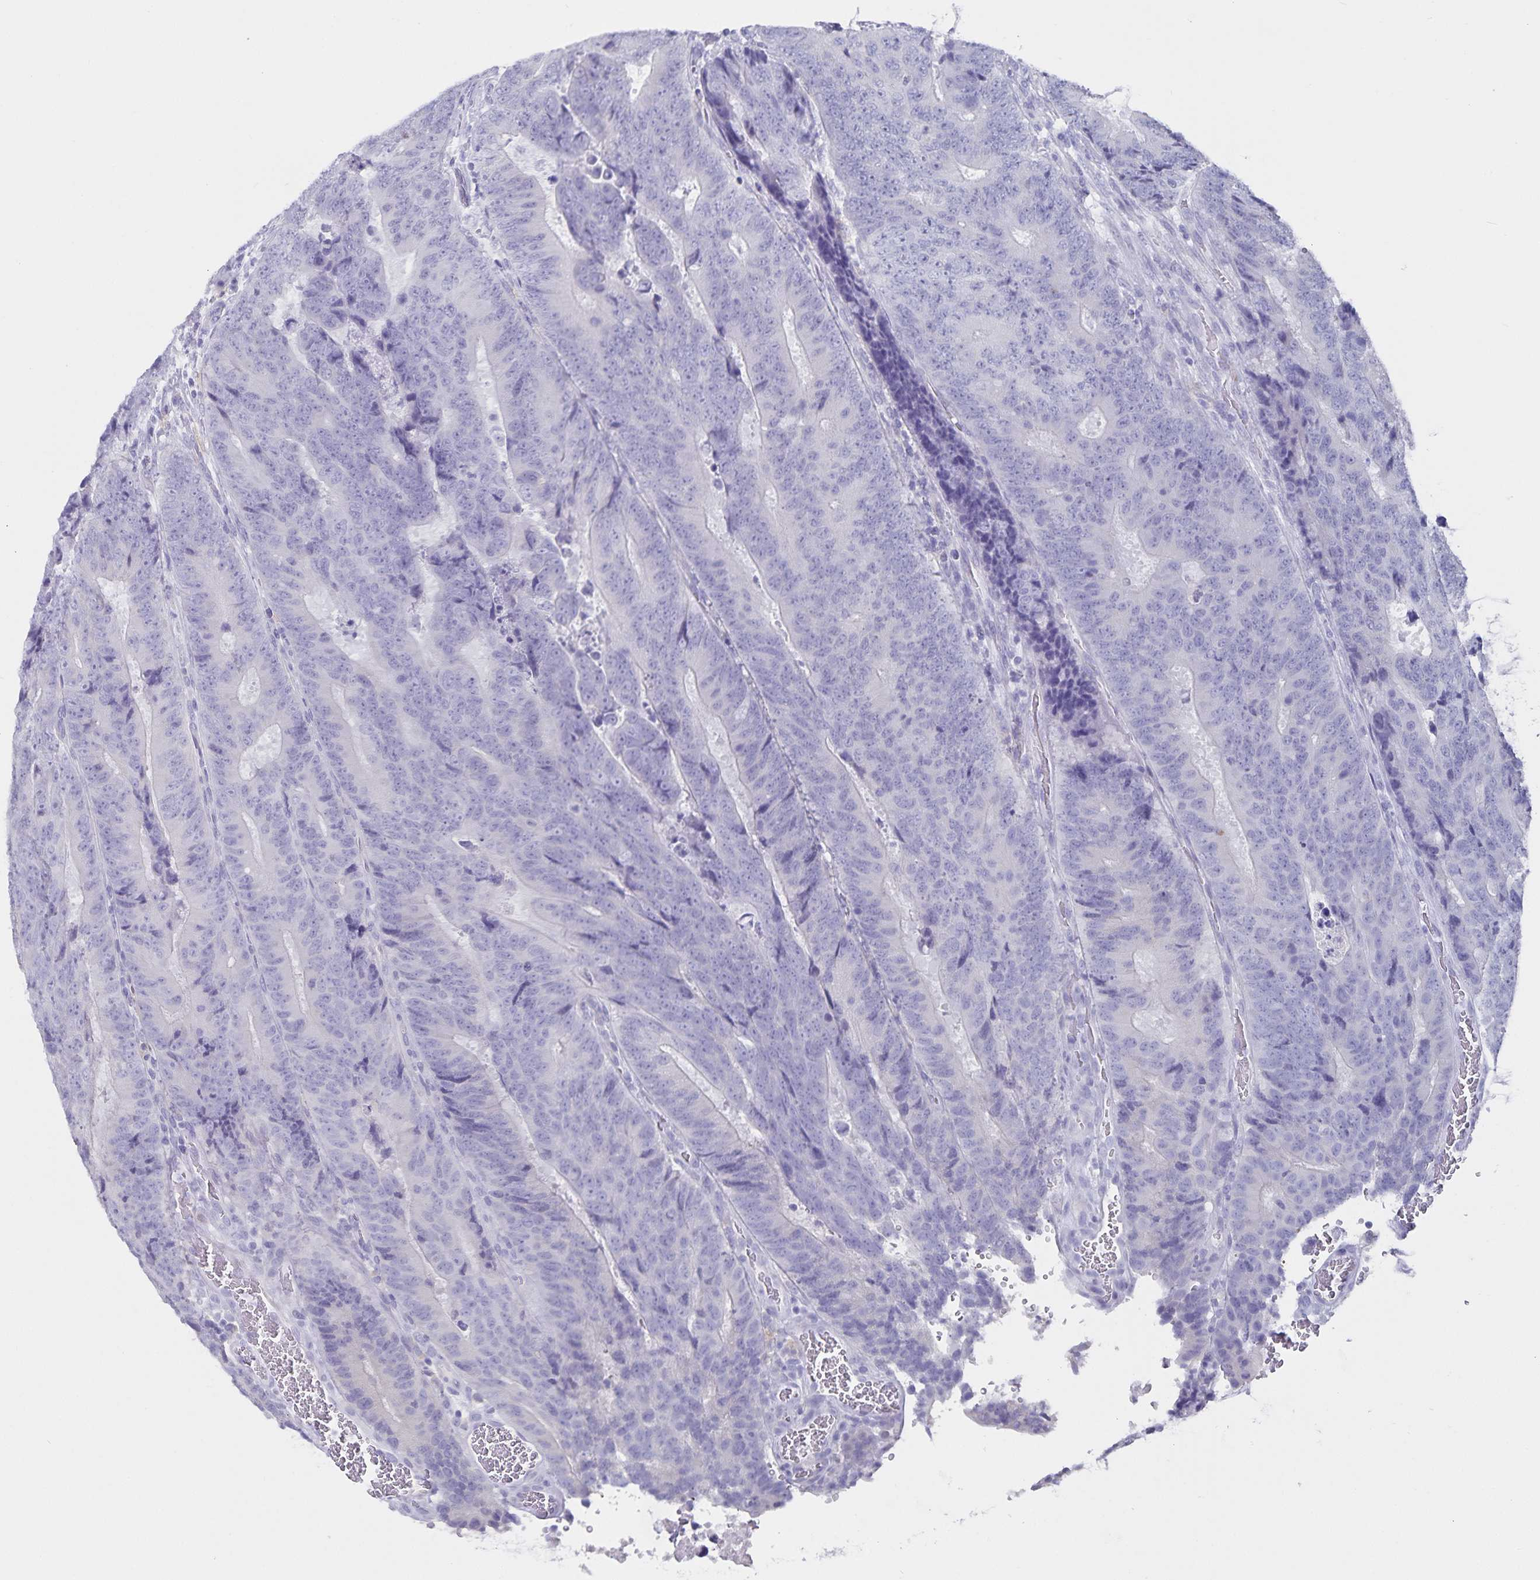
{"staining": {"intensity": "negative", "quantity": "none", "location": "none"}, "tissue": "colorectal cancer", "cell_type": "Tumor cells", "image_type": "cancer", "snomed": [{"axis": "morphology", "description": "Adenocarcinoma, NOS"}, {"axis": "topography", "description": "Colon"}], "caption": "Image shows no protein expression in tumor cells of colorectal cancer tissue.", "gene": "PLAC1", "patient": {"sex": "female", "age": 48}}